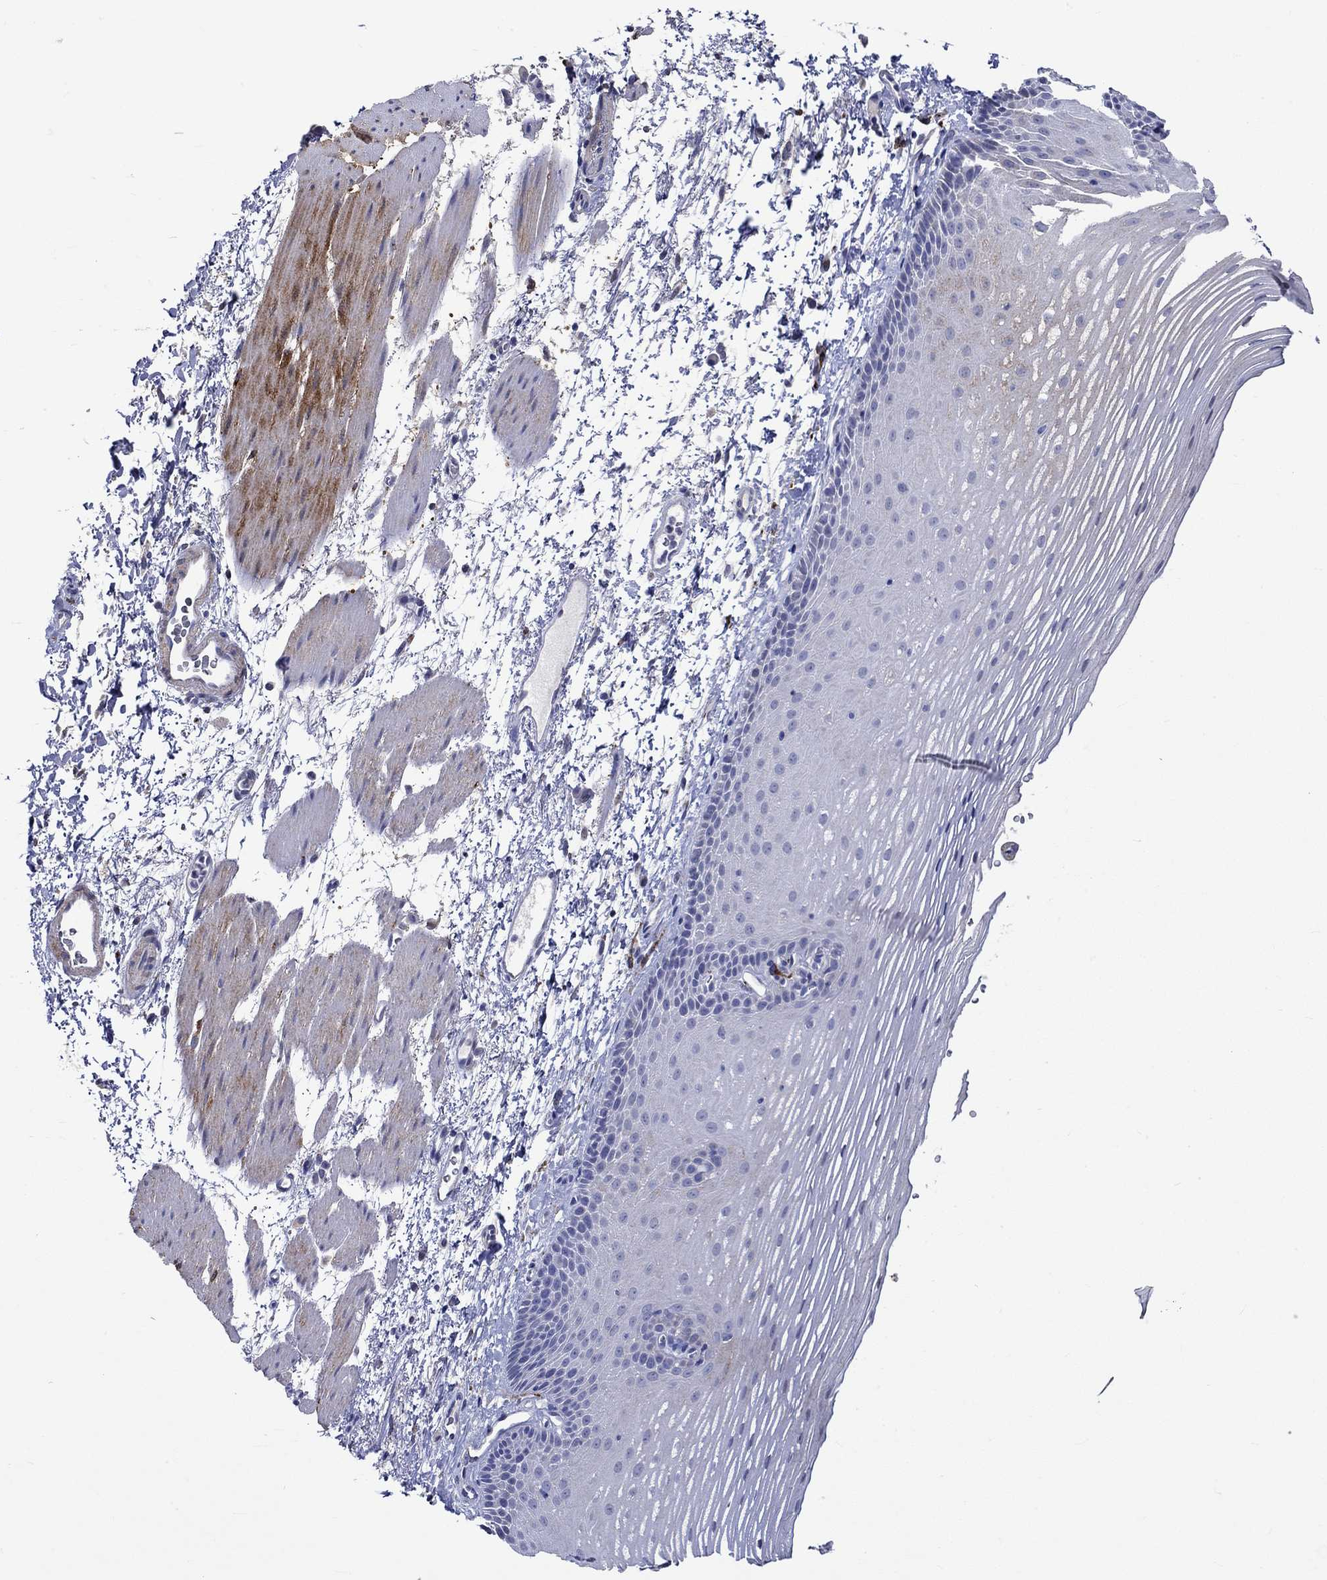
{"staining": {"intensity": "moderate", "quantity": "<25%", "location": "cytoplasmic/membranous"}, "tissue": "esophagus", "cell_type": "Squamous epithelial cells", "image_type": "normal", "snomed": [{"axis": "morphology", "description": "Normal tissue, NOS"}, {"axis": "topography", "description": "Esophagus"}], "caption": "Protein staining of benign esophagus demonstrates moderate cytoplasmic/membranous staining in about <25% of squamous epithelial cells. The protein of interest is stained brown, and the nuclei are stained in blue (DAB IHC with brightfield microscopy, high magnification).", "gene": "CRYAB", "patient": {"sex": "male", "age": 76}}